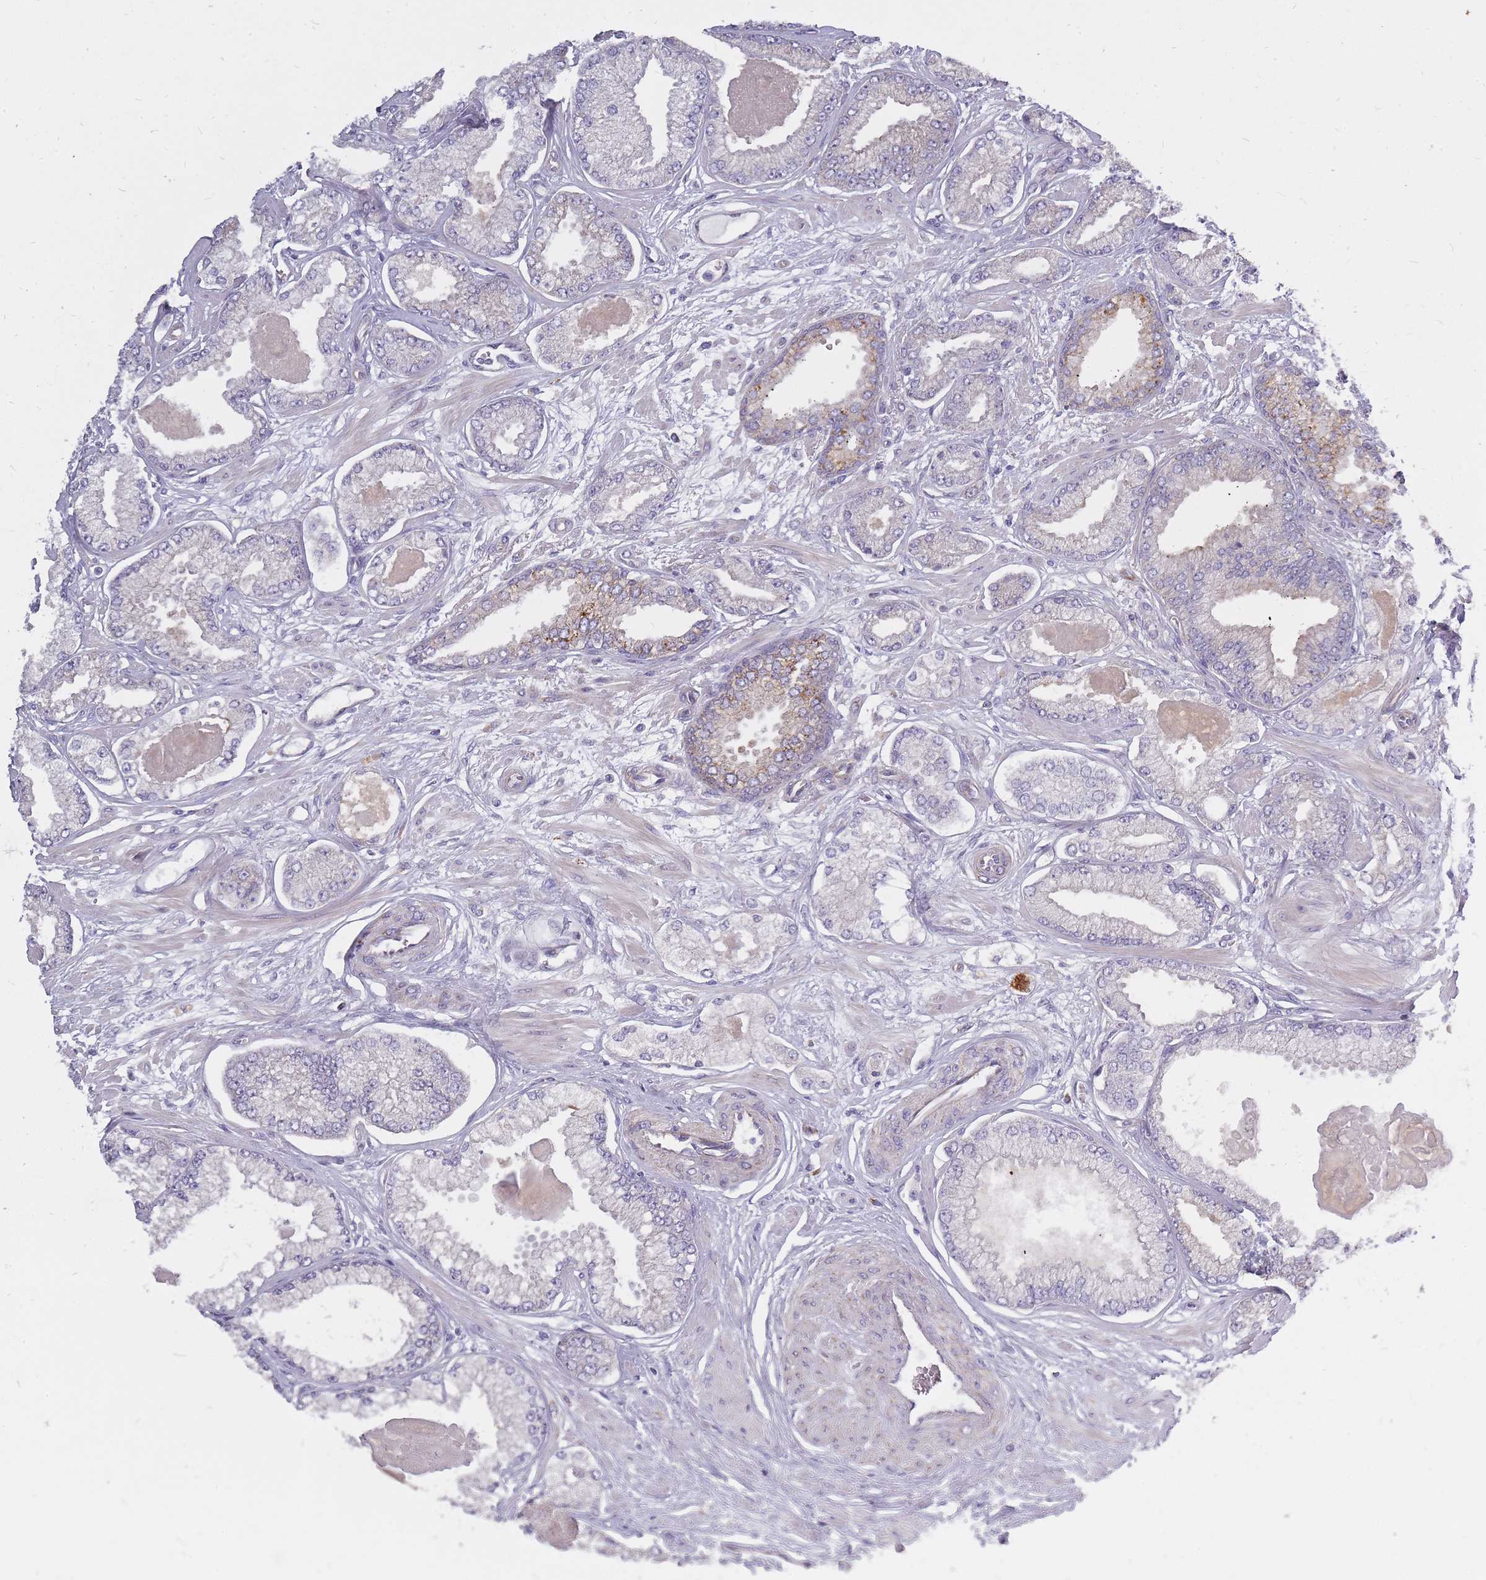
{"staining": {"intensity": "negative", "quantity": "none", "location": "none"}, "tissue": "prostate cancer", "cell_type": "Tumor cells", "image_type": "cancer", "snomed": [{"axis": "morphology", "description": "Adenocarcinoma, Low grade"}, {"axis": "topography", "description": "Prostate"}], "caption": "The image demonstrates no significant positivity in tumor cells of prostate cancer (low-grade adenocarcinoma).", "gene": "ALKBH4", "patient": {"sex": "male", "age": 64}}